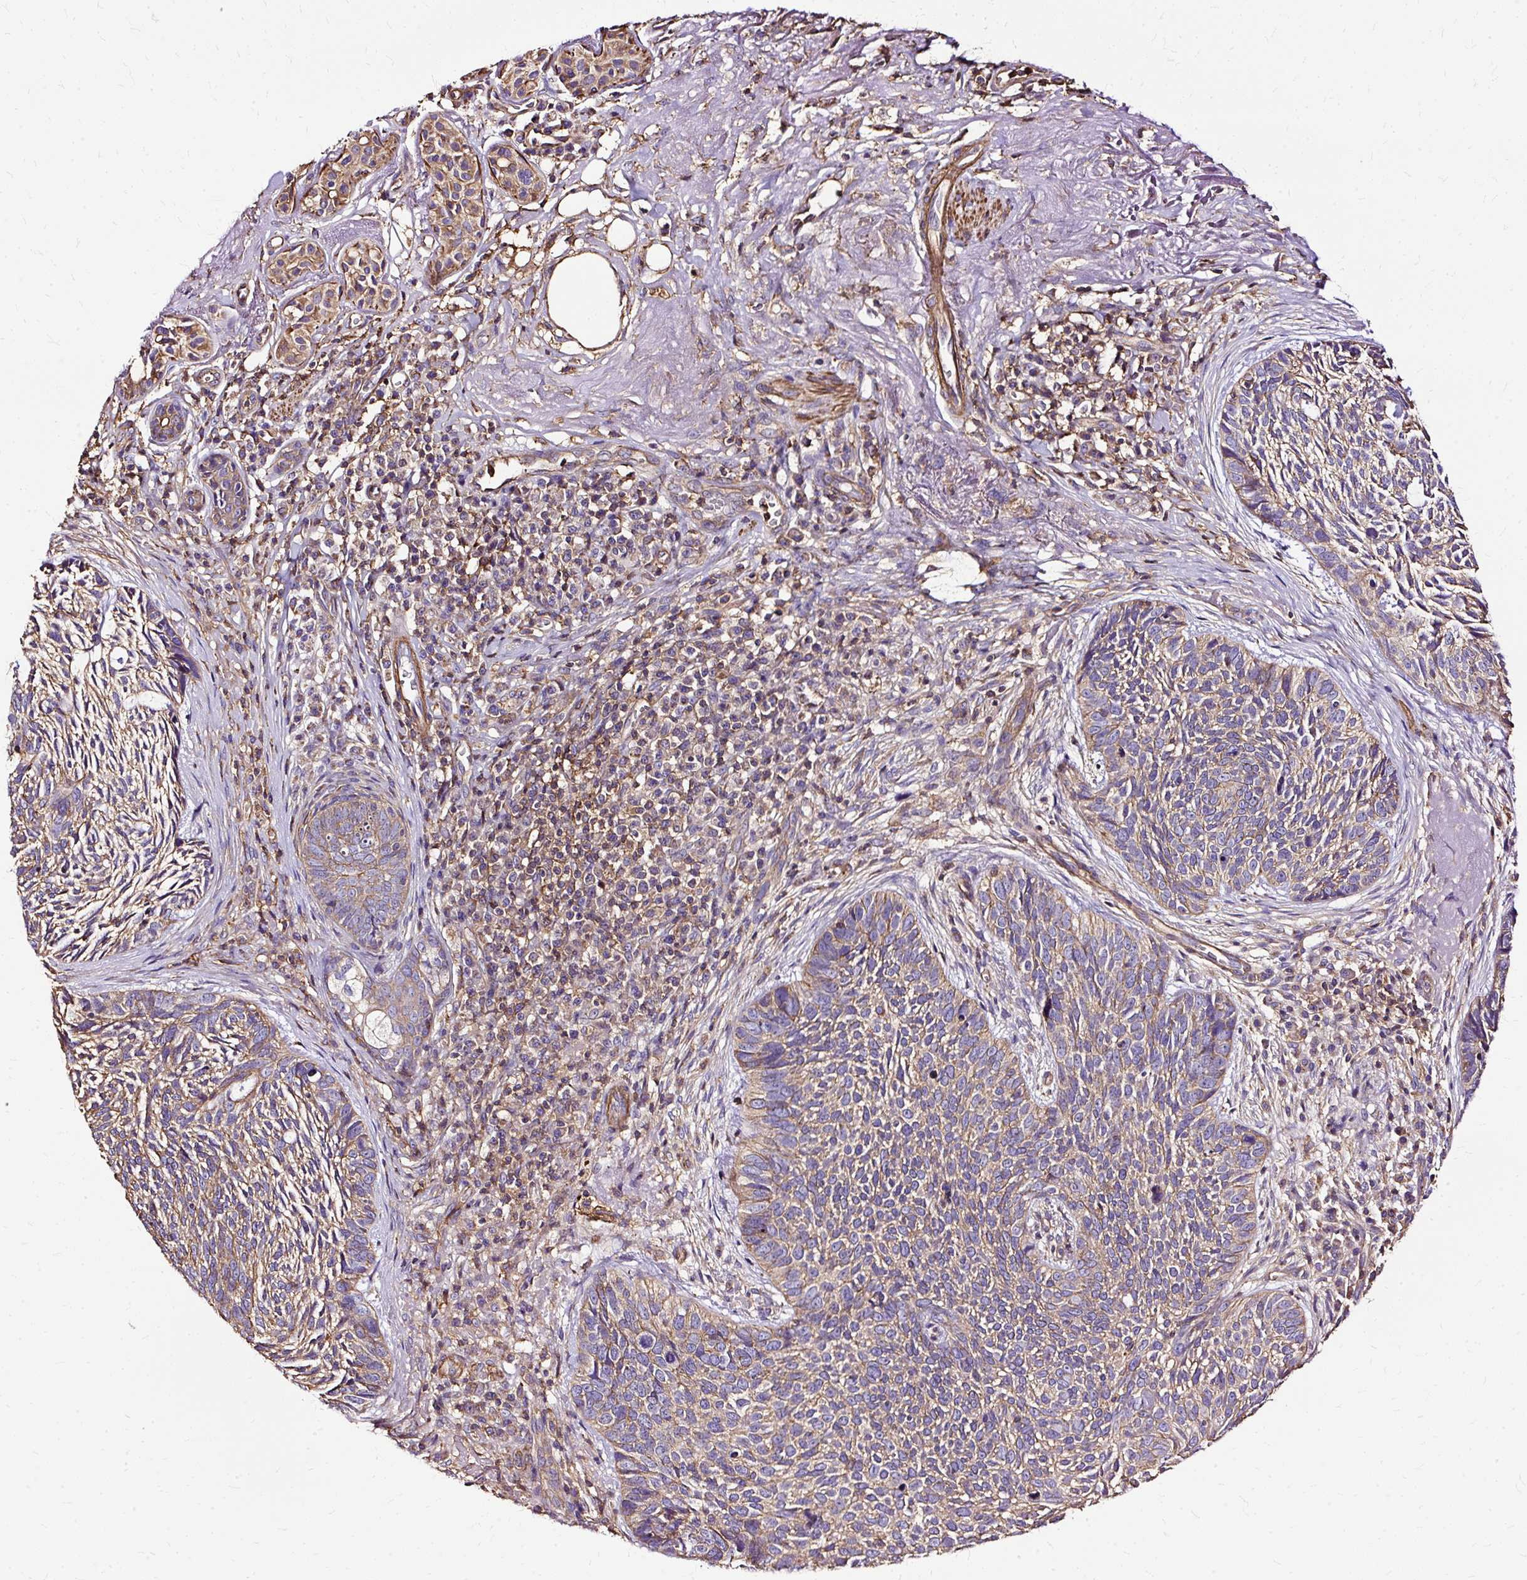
{"staining": {"intensity": "weak", "quantity": ">75%", "location": "cytoplasmic/membranous"}, "tissue": "skin cancer", "cell_type": "Tumor cells", "image_type": "cancer", "snomed": [{"axis": "morphology", "description": "Basal cell carcinoma"}, {"axis": "topography", "description": "Skin"}, {"axis": "topography", "description": "Skin of face"}], "caption": "Basal cell carcinoma (skin) stained with DAB immunohistochemistry demonstrates low levels of weak cytoplasmic/membranous expression in about >75% of tumor cells. (brown staining indicates protein expression, while blue staining denotes nuclei).", "gene": "KLHL11", "patient": {"sex": "female", "age": 95}}